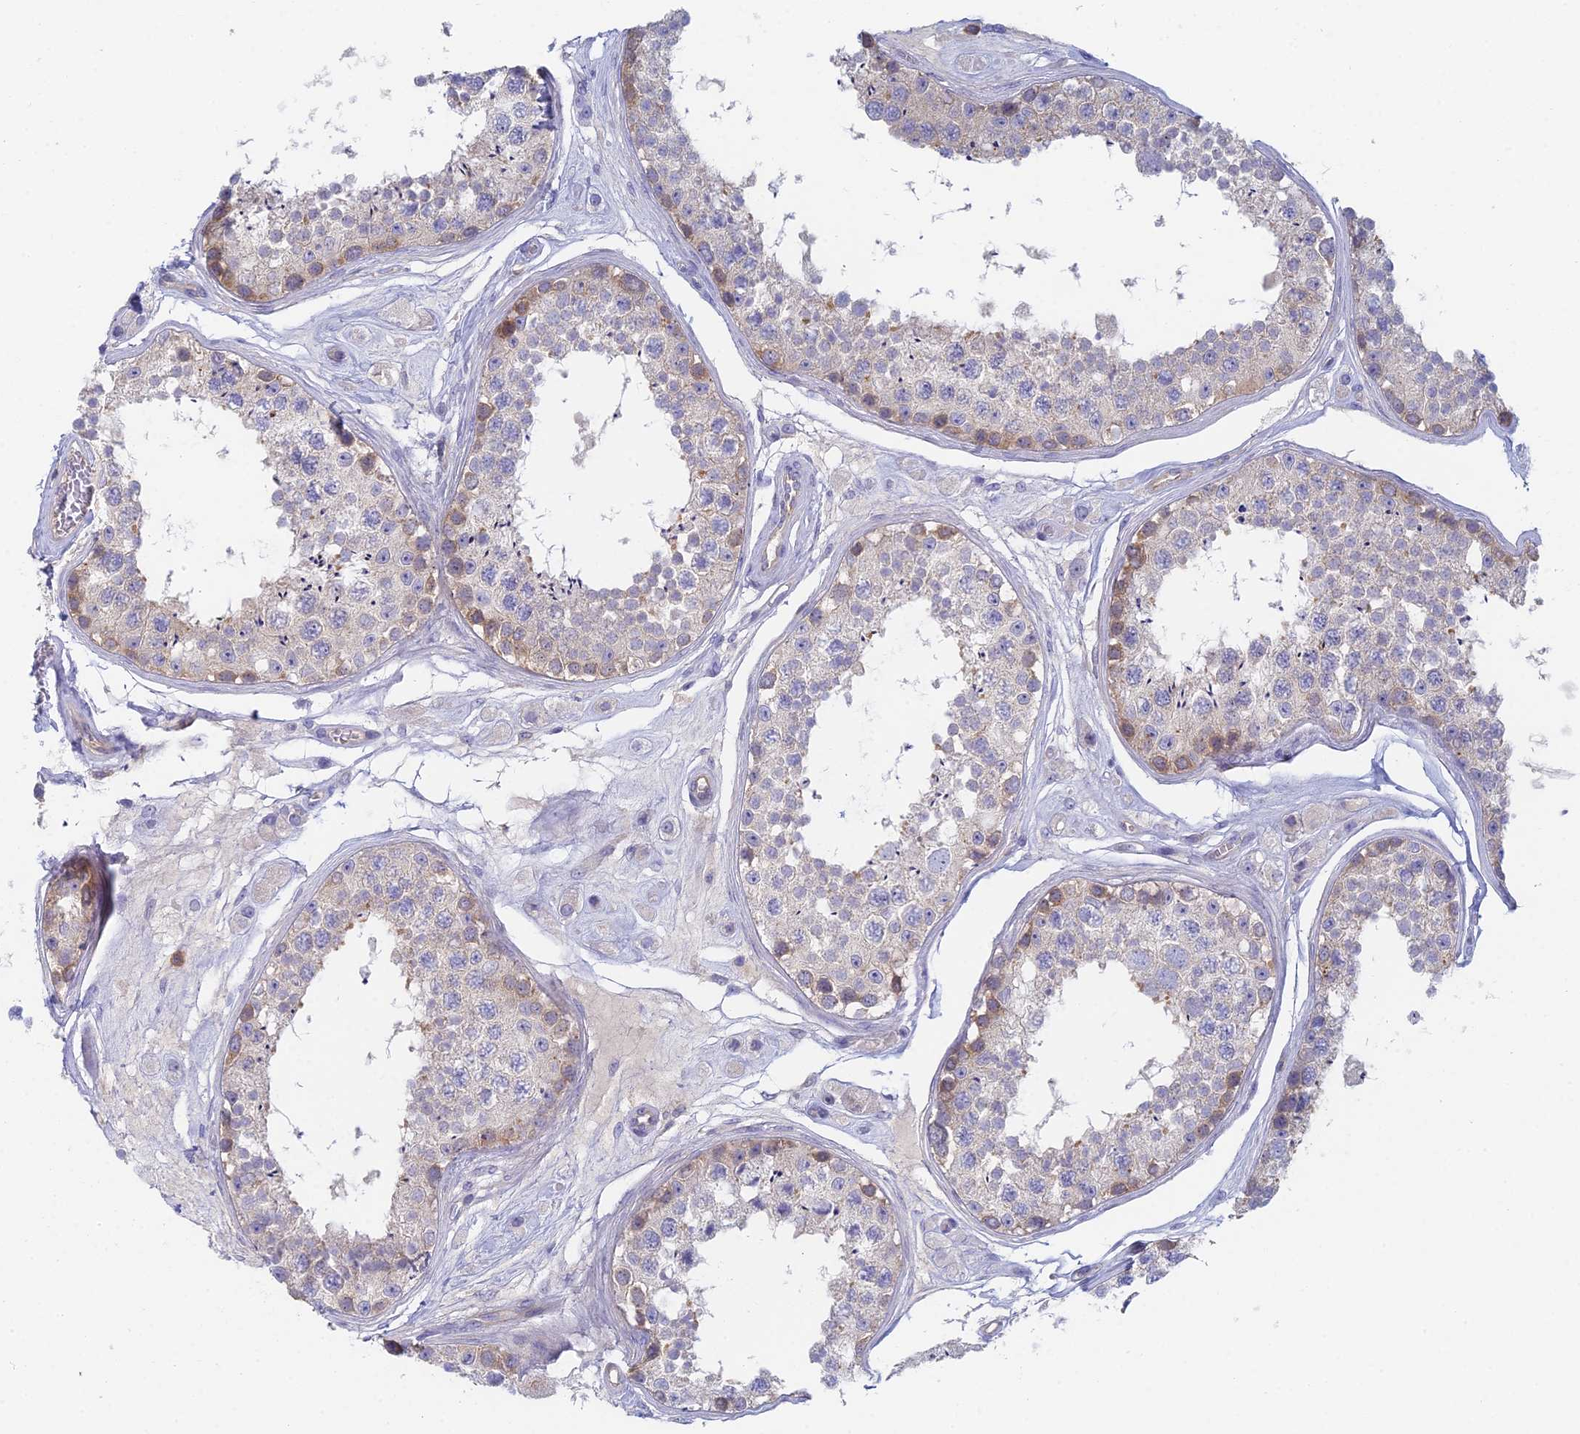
{"staining": {"intensity": "moderate", "quantity": "25%-75%", "location": "cytoplasmic/membranous"}, "tissue": "testis", "cell_type": "Cells in seminiferous ducts", "image_type": "normal", "snomed": [{"axis": "morphology", "description": "Normal tissue, NOS"}, {"axis": "topography", "description": "Testis"}], "caption": "A brown stain highlights moderate cytoplasmic/membranous expression of a protein in cells in seminiferous ducts of normal human testis. (DAB IHC with brightfield microscopy, high magnification).", "gene": "STRN4", "patient": {"sex": "male", "age": 25}}